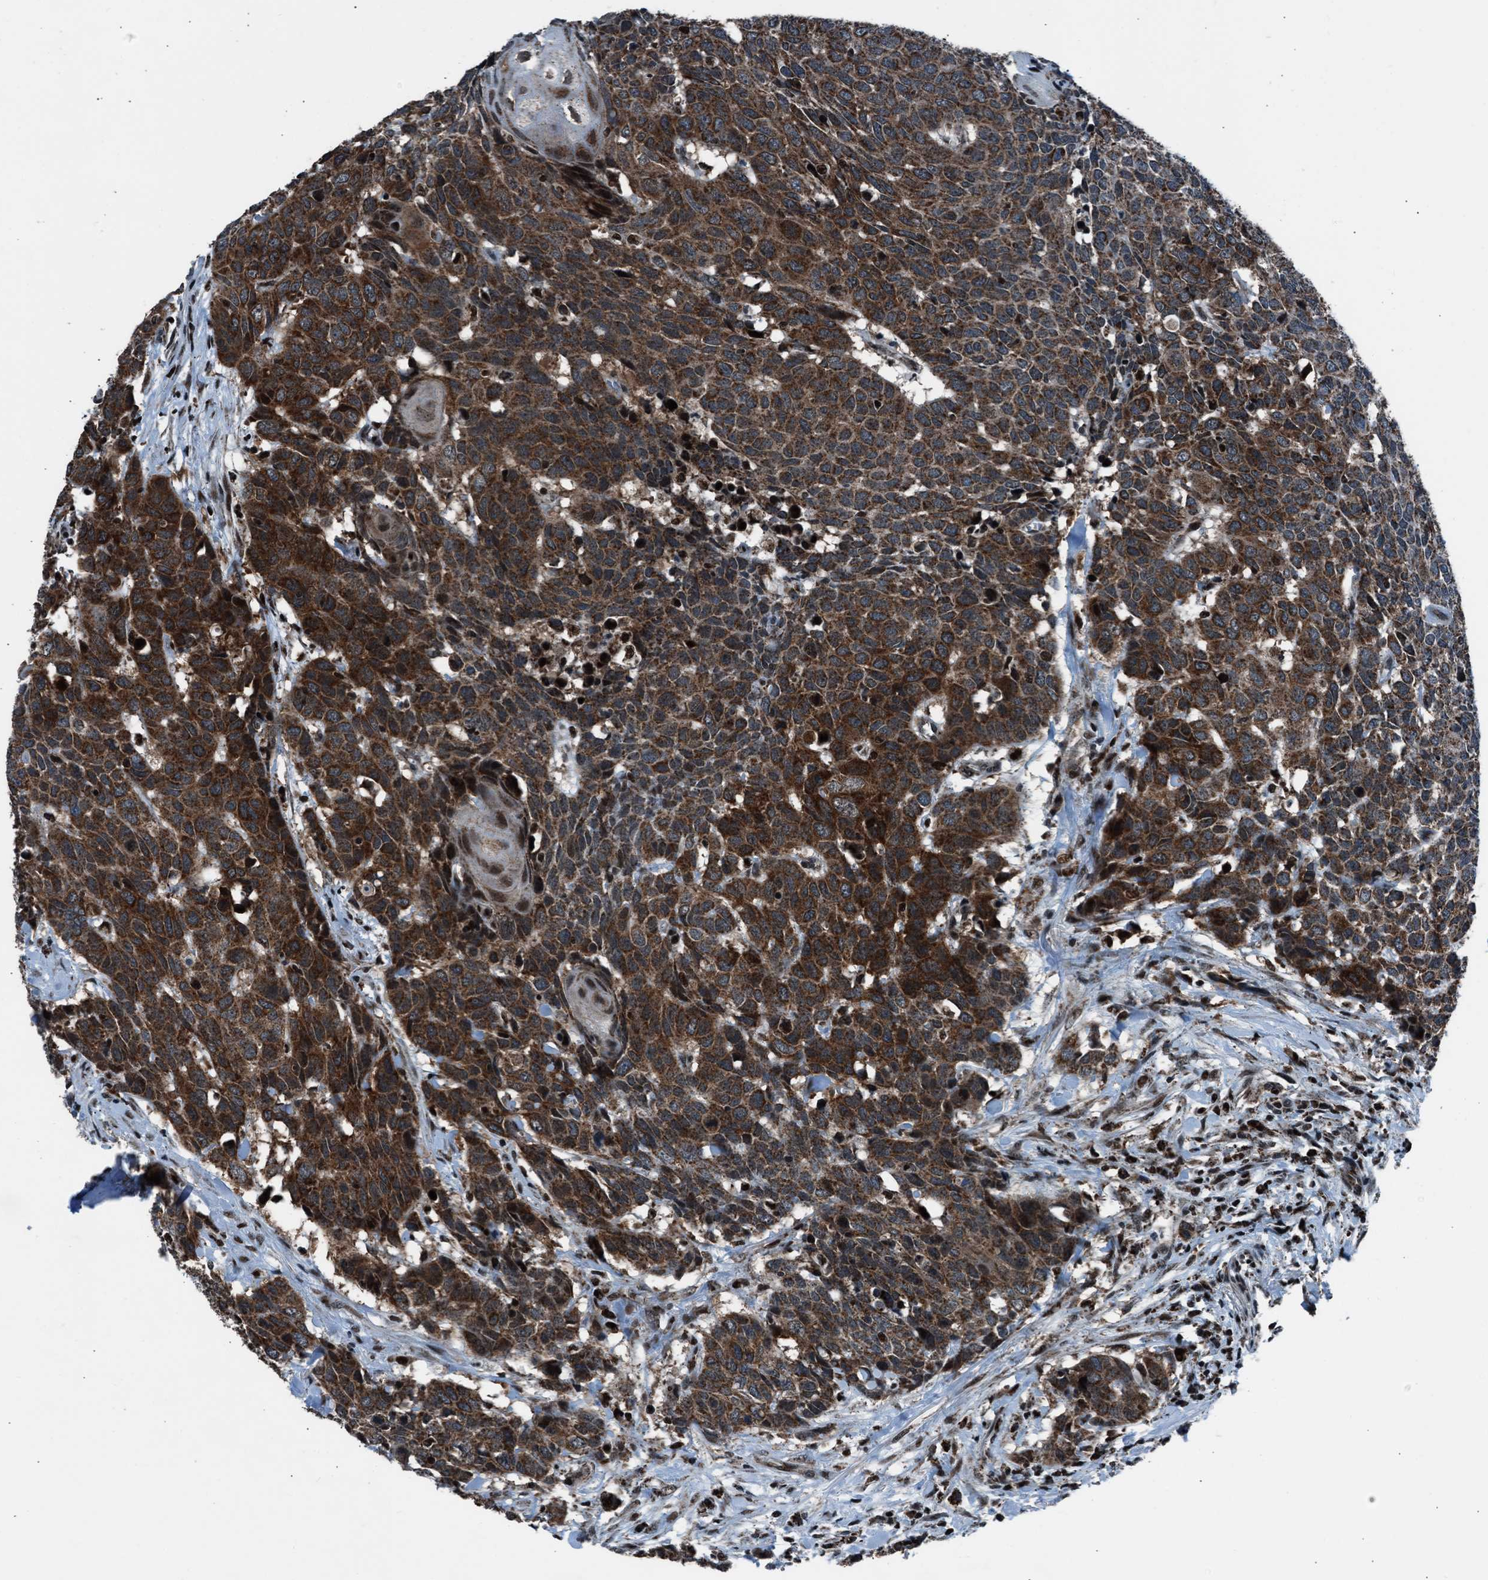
{"staining": {"intensity": "strong", "quantity": ">75%", "location": "cytoplasmic/membranous"}, "tissue": "head and neck cancer", "cell_type": "Tumor cells", "image_type": "cancer", "snomed": [{"axis": "morphology", "description": "Squamous cell carcinoma, NOS"}, {"axis": "topography", "description": "Head-Neck"}], "caption": "Tumor cells reveal high levels of strong cytoplasmic/membranous expression in approximately >75% of cells in head and neck cancer. (brown staining indicates protein expression, while blue staining denotes nuclei).", "gene": "MORC3", "patient": {"sex": "male", "age": 66}}